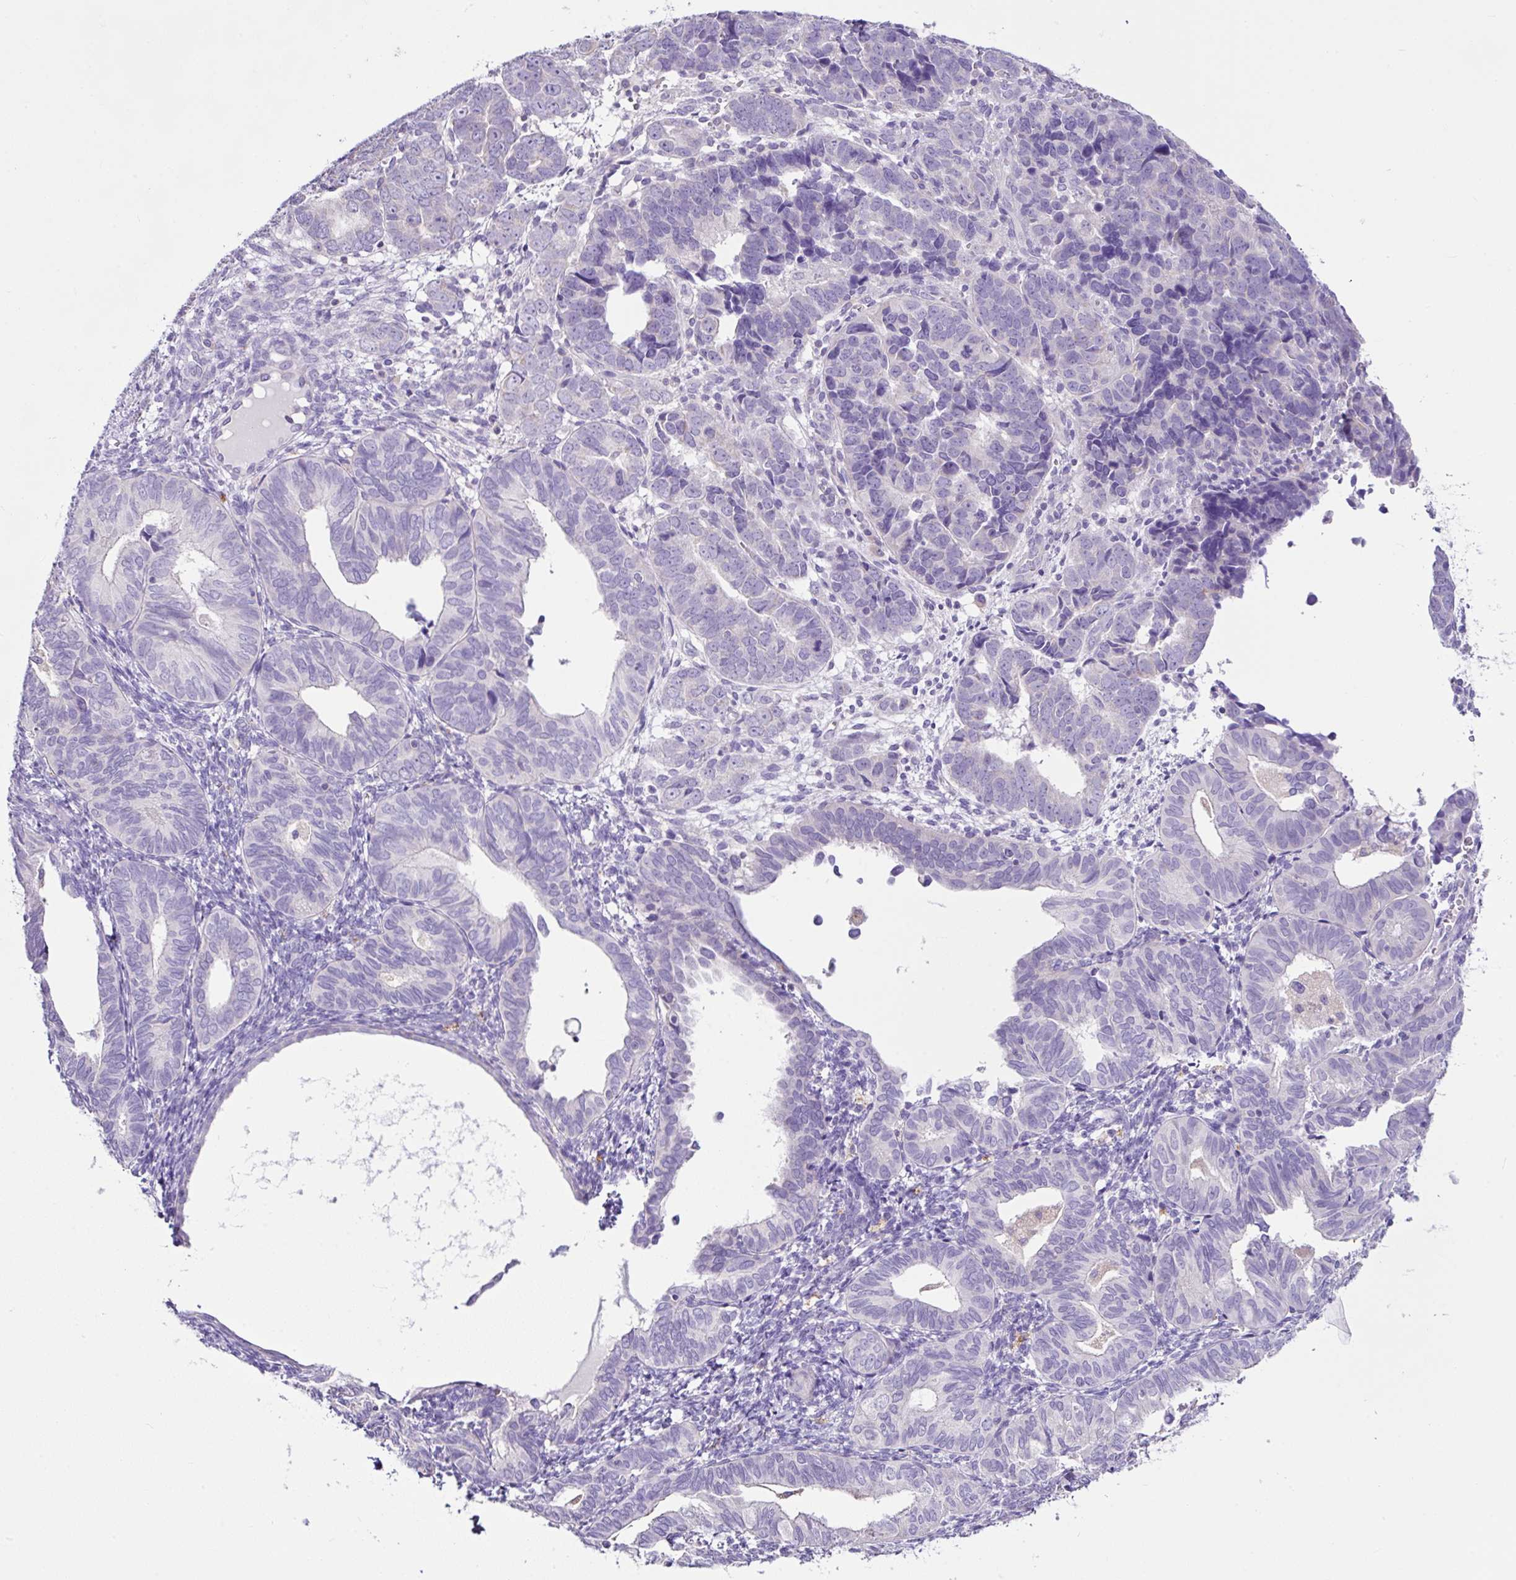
{"staining": {"intensity": "negative", "quantity": "none", "location": "none"}, "tissue": "endometrial cancer", "cell_type": "Tumor cells", "image_type": "cancer", "snomed": [{"axis": "morphology", "description": "Adenocarcinoma, NOS"}, {"axis": "topography", "description": "Endometrium"}], "caption": "Tumor cells show no significant protein staining in endometrial cancer (adenocarcinoma).", "gene": "D2HGDH", "patient": {"sex": "female", "age": 82}}